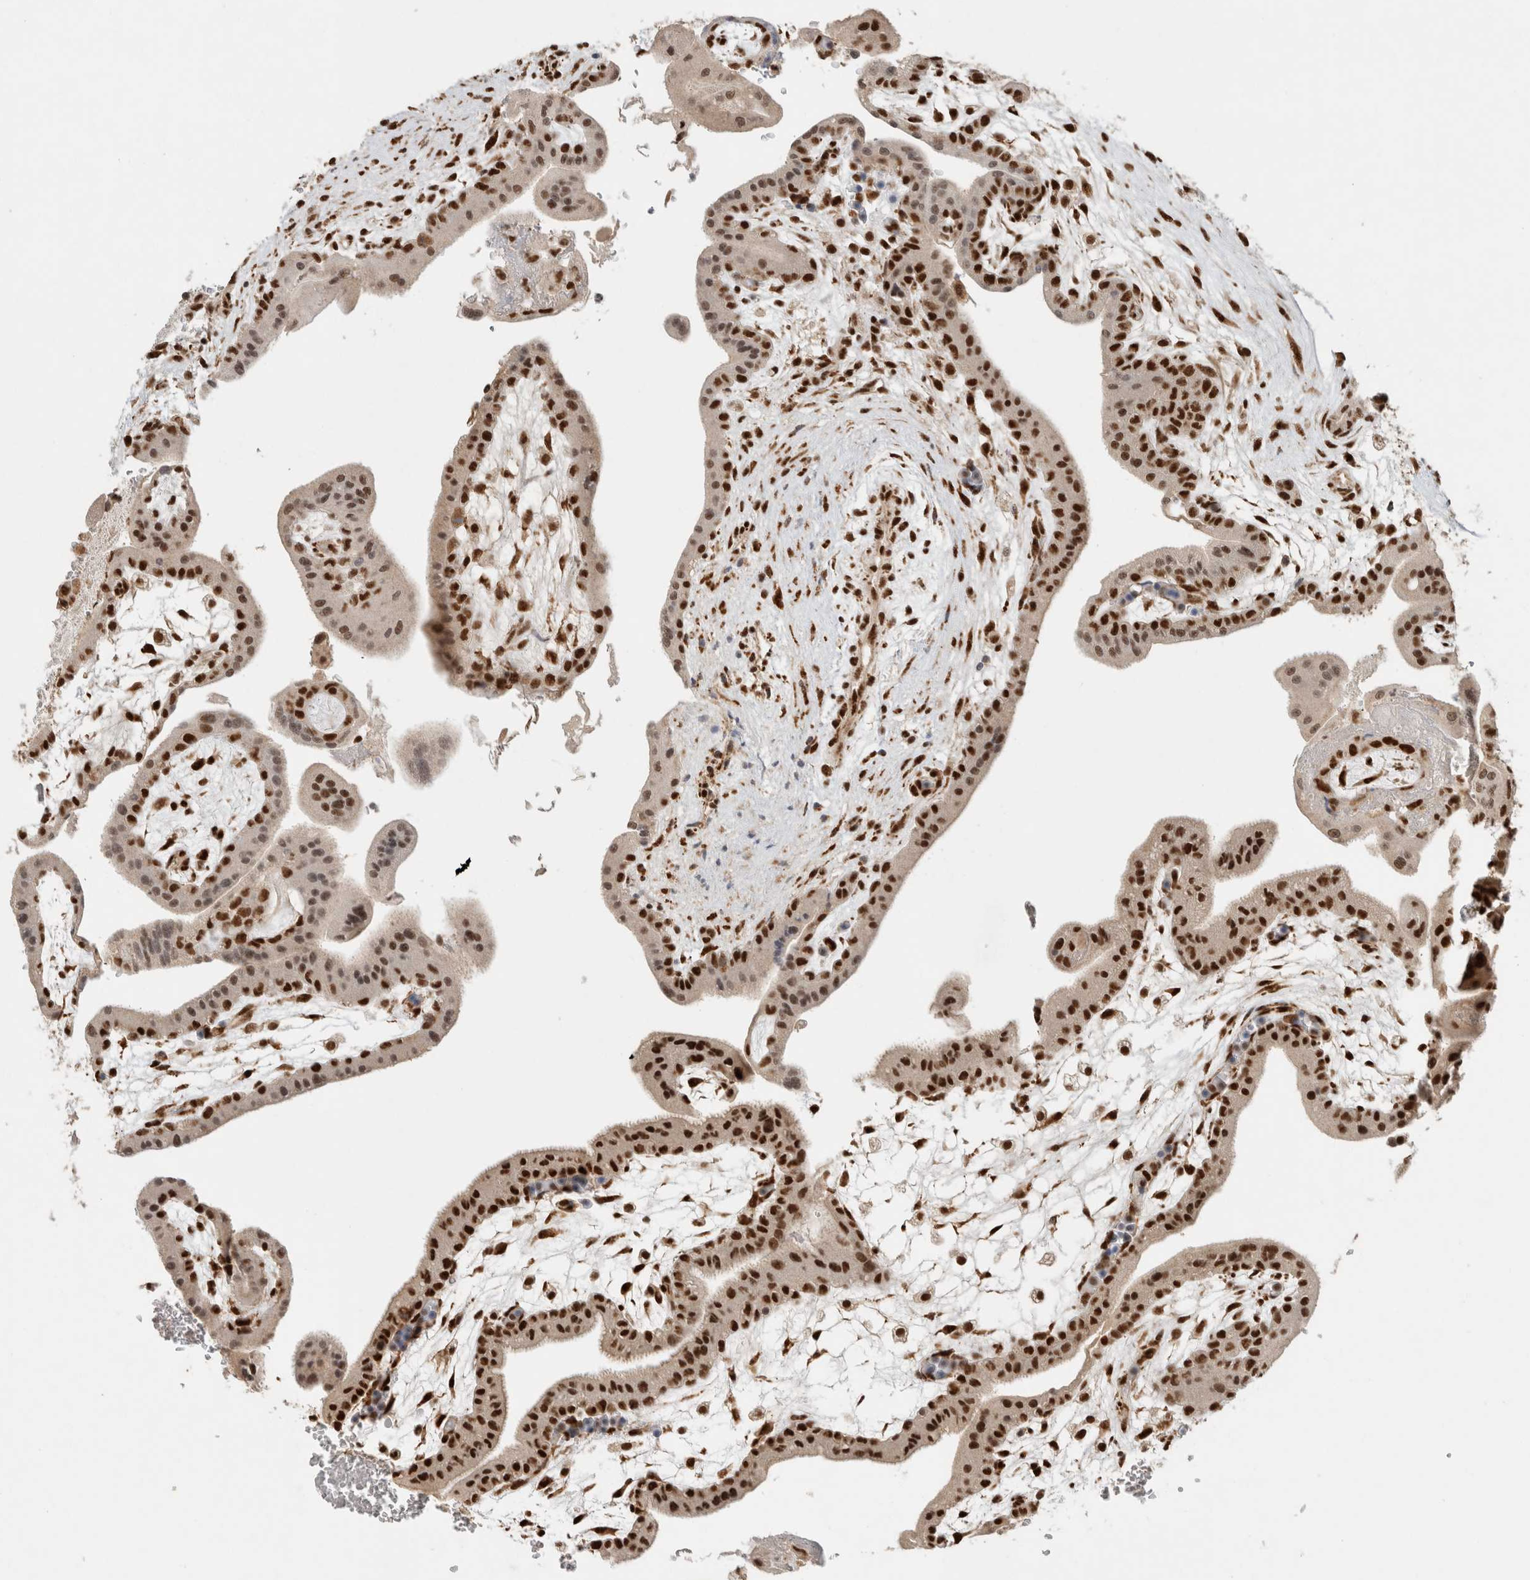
{"staining": {"intensity": "strong", "quantity": ">75%", "location": "cytoplasmic/membranous,nuclear"}, "tissue": "placenta", "cell_type": "Decidual cells", "image_type": "normal", "snomed": [{"axis": "morphology", "description": "Normal tissue, NOS"}, {"axis": "topography", "description": "Placenta"}], "caption": "Normal placenta exhibits strong cytoplasmic/membranous,nuclear positivity in approximately >75% of decidual cells (DAB = brown stain, brightfield microscopy at high magnification)..", "gene": "DDX42", "patient": {"sex": "female", "age": 35}}